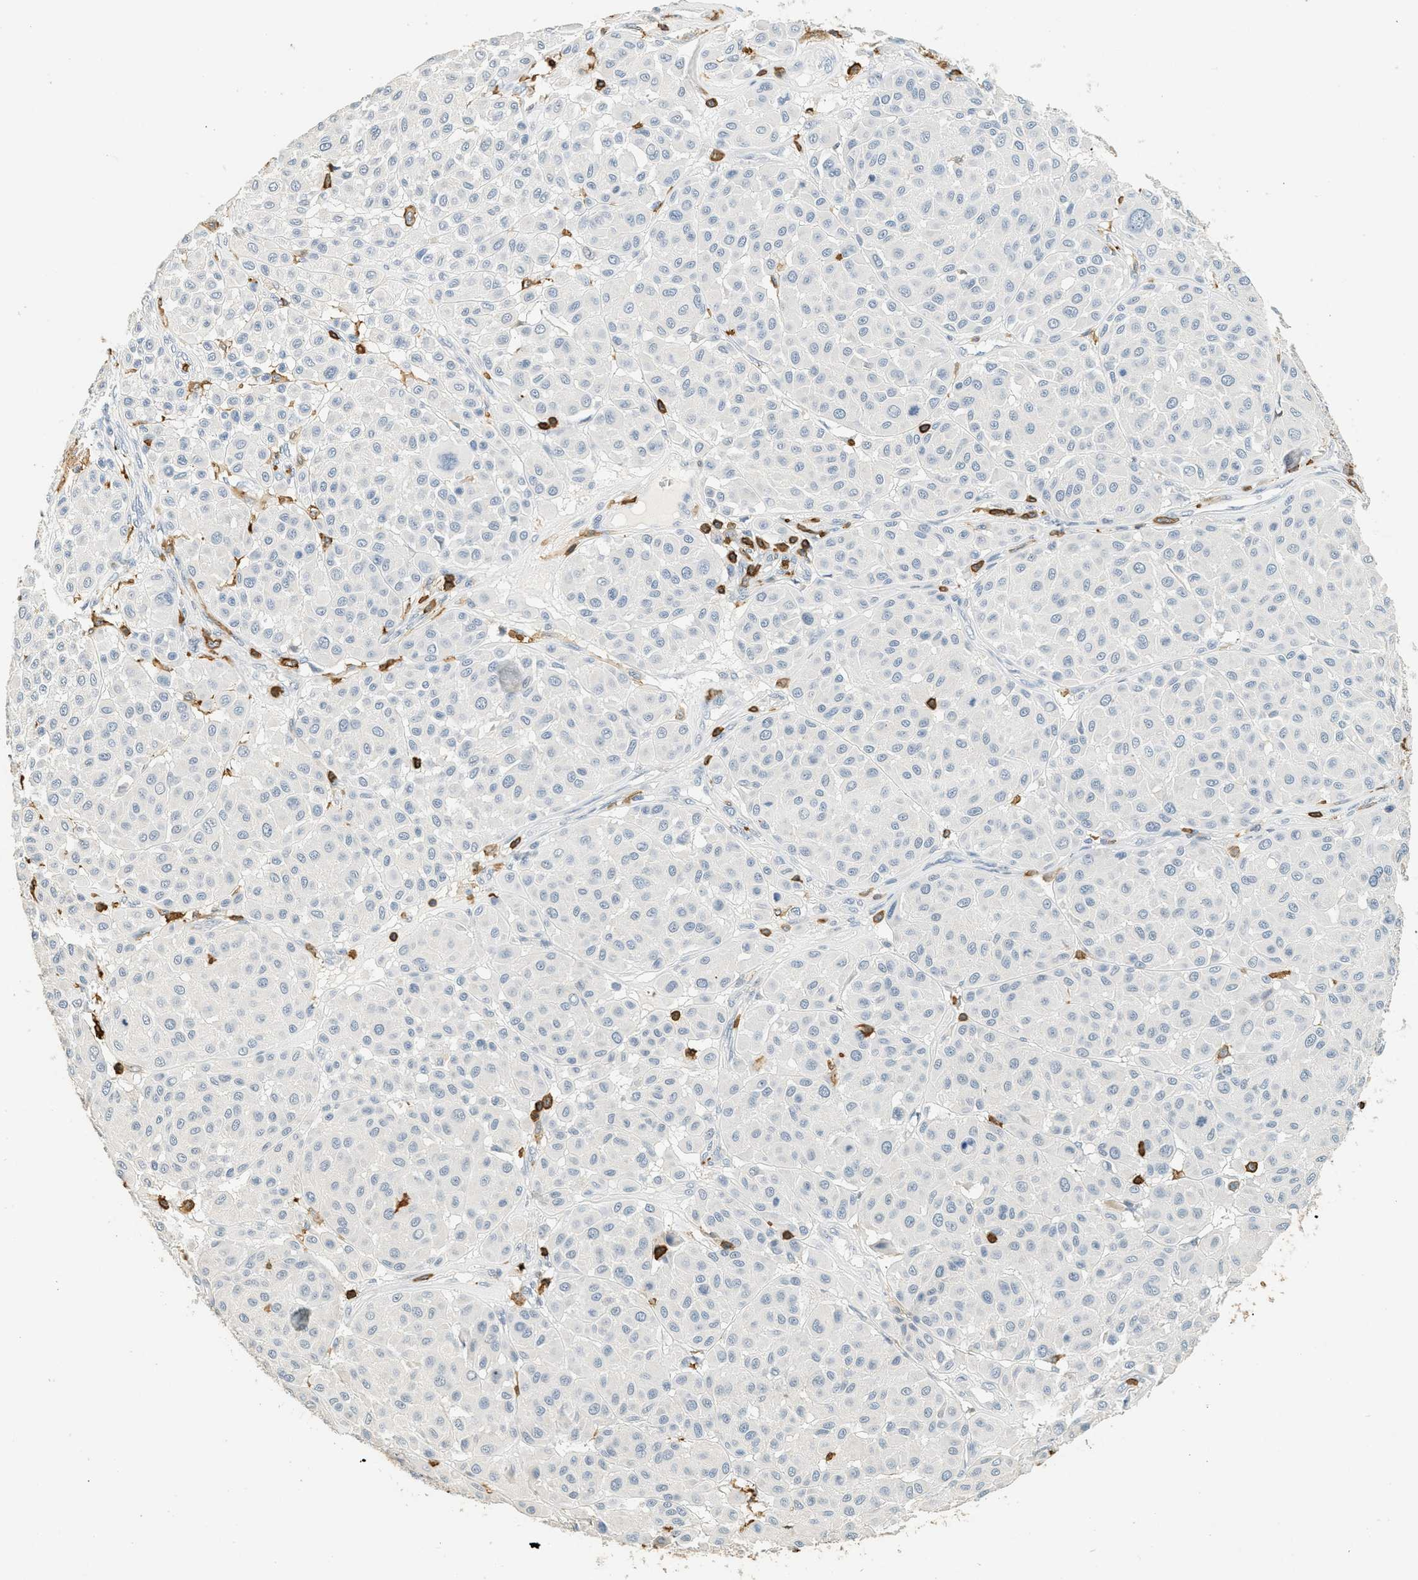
{"staining": {"intensity": "negative", "quantity": "none", "location": "none"}, "tissue": "melanoma", "cell_type": "Tumor cells", "image_type": "cancer", "snomed": [{"axis": "morphology", "description": "Malignant melanoma, Metastatic site"}, {"axis": "topography", "description": "Soft tissue"}], "caption": "Melanoma was stained to show a protein in brown. There is no significant positivity in tumor cells. Brightfield microscopy of IHC stained with DAB (3,3'-diaminobenzidine) (brown) and hematoxylin (blue), captured at high magnification.", "gene": "LSP1", "patient": {"sex": "male", "age": 41}}